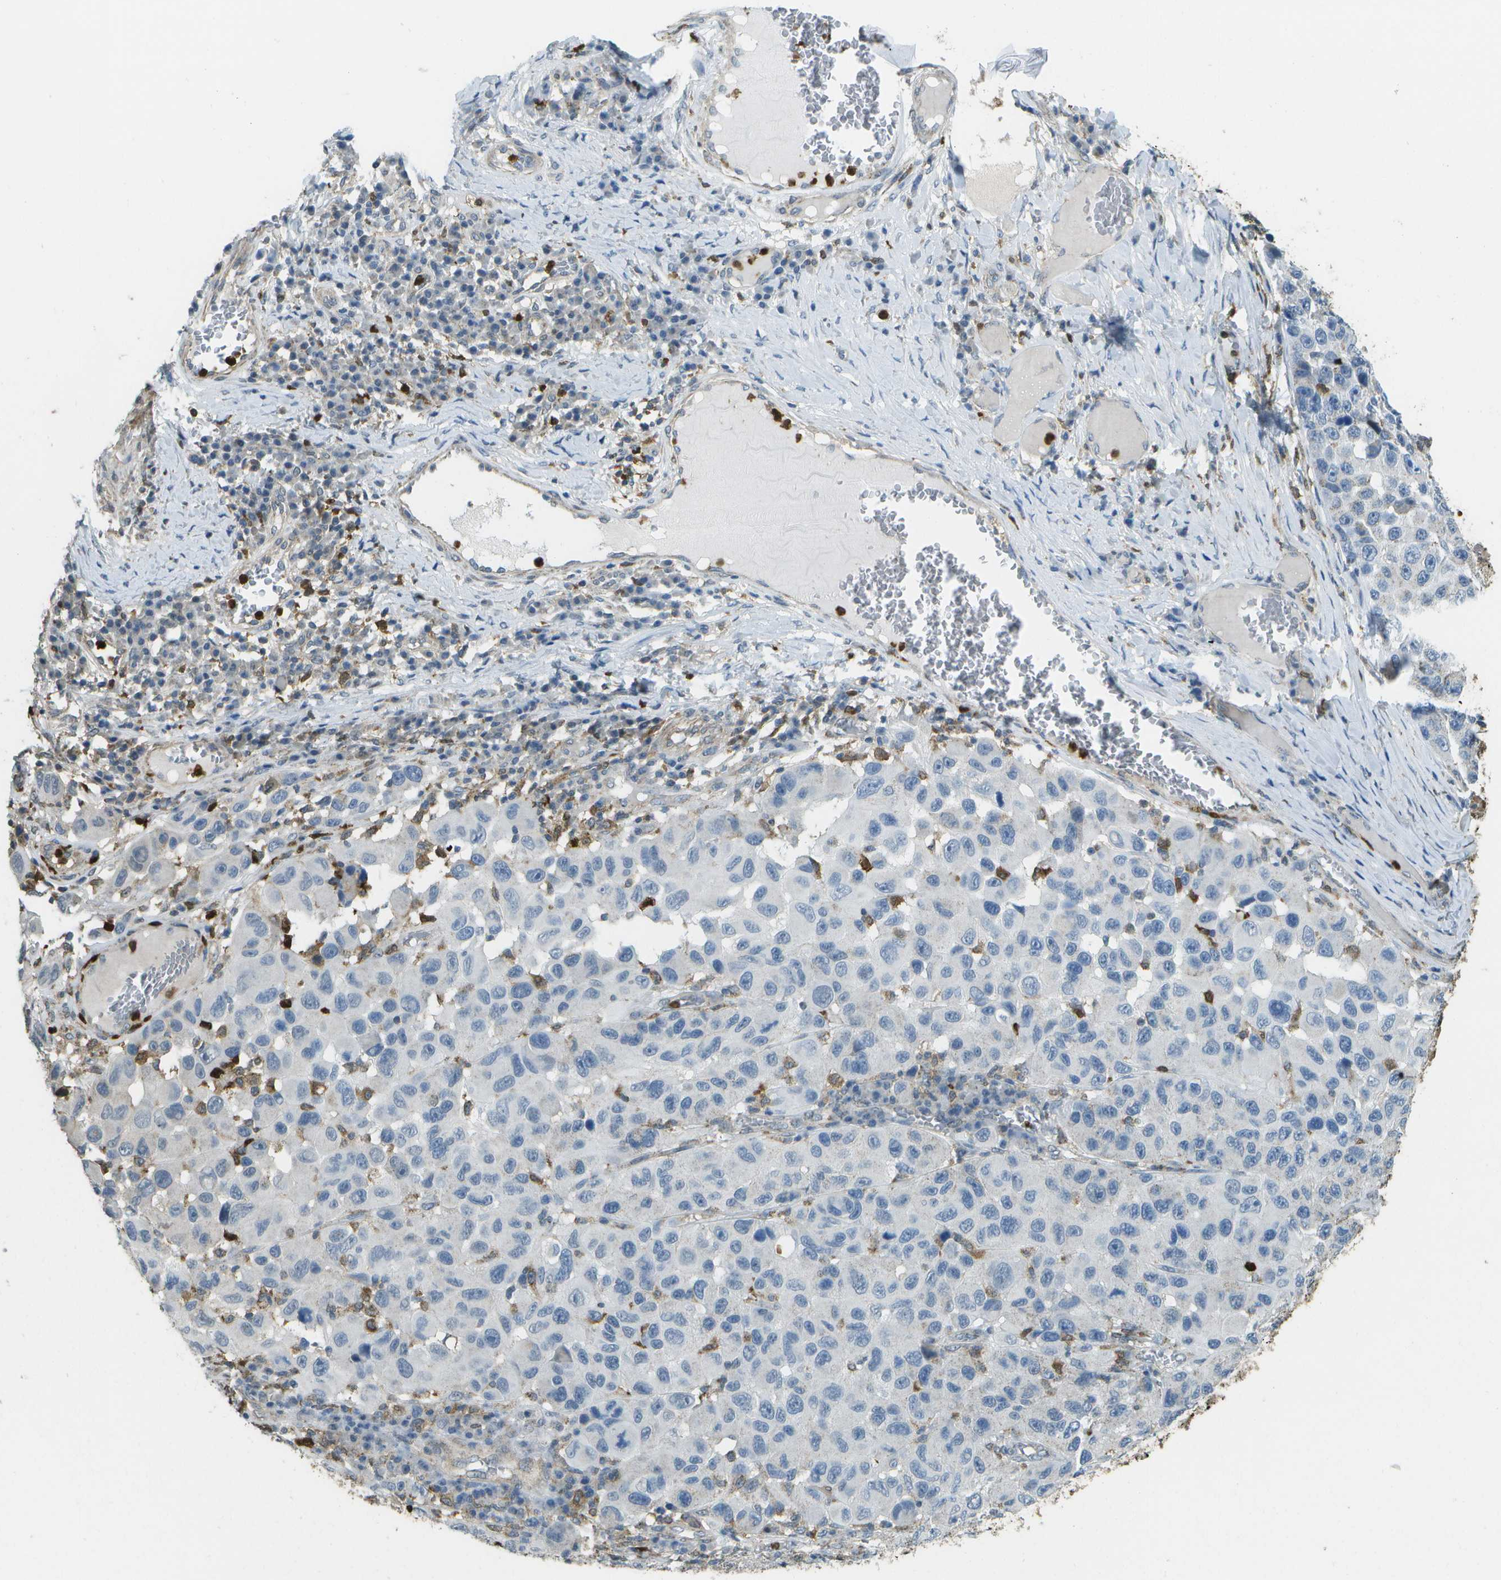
{"staining": {"intensity": "negative", "quantity": "none", "location": "none"}, "tissue": "melanoma", "cell_type": "Tumor cells", "image_type": "cancer", "snomed": [{"axis": "morphology", "description": "Malignant melanoma, NOS"}, {"axis": "topography", "description": "Skin"}], "caption": "This image is of melanoma stained with IHC to label a protein in brown with the nuclei are counter-stained blue. There is no positivity in tumor cells. The staining is performed using DAB (3,3'-diaminobenzidine) brown chromogen with nuclei counter-stained in using hematoxylin.", "gene": "CACHD1", "patient": {"sex": "male", "age": 53}}